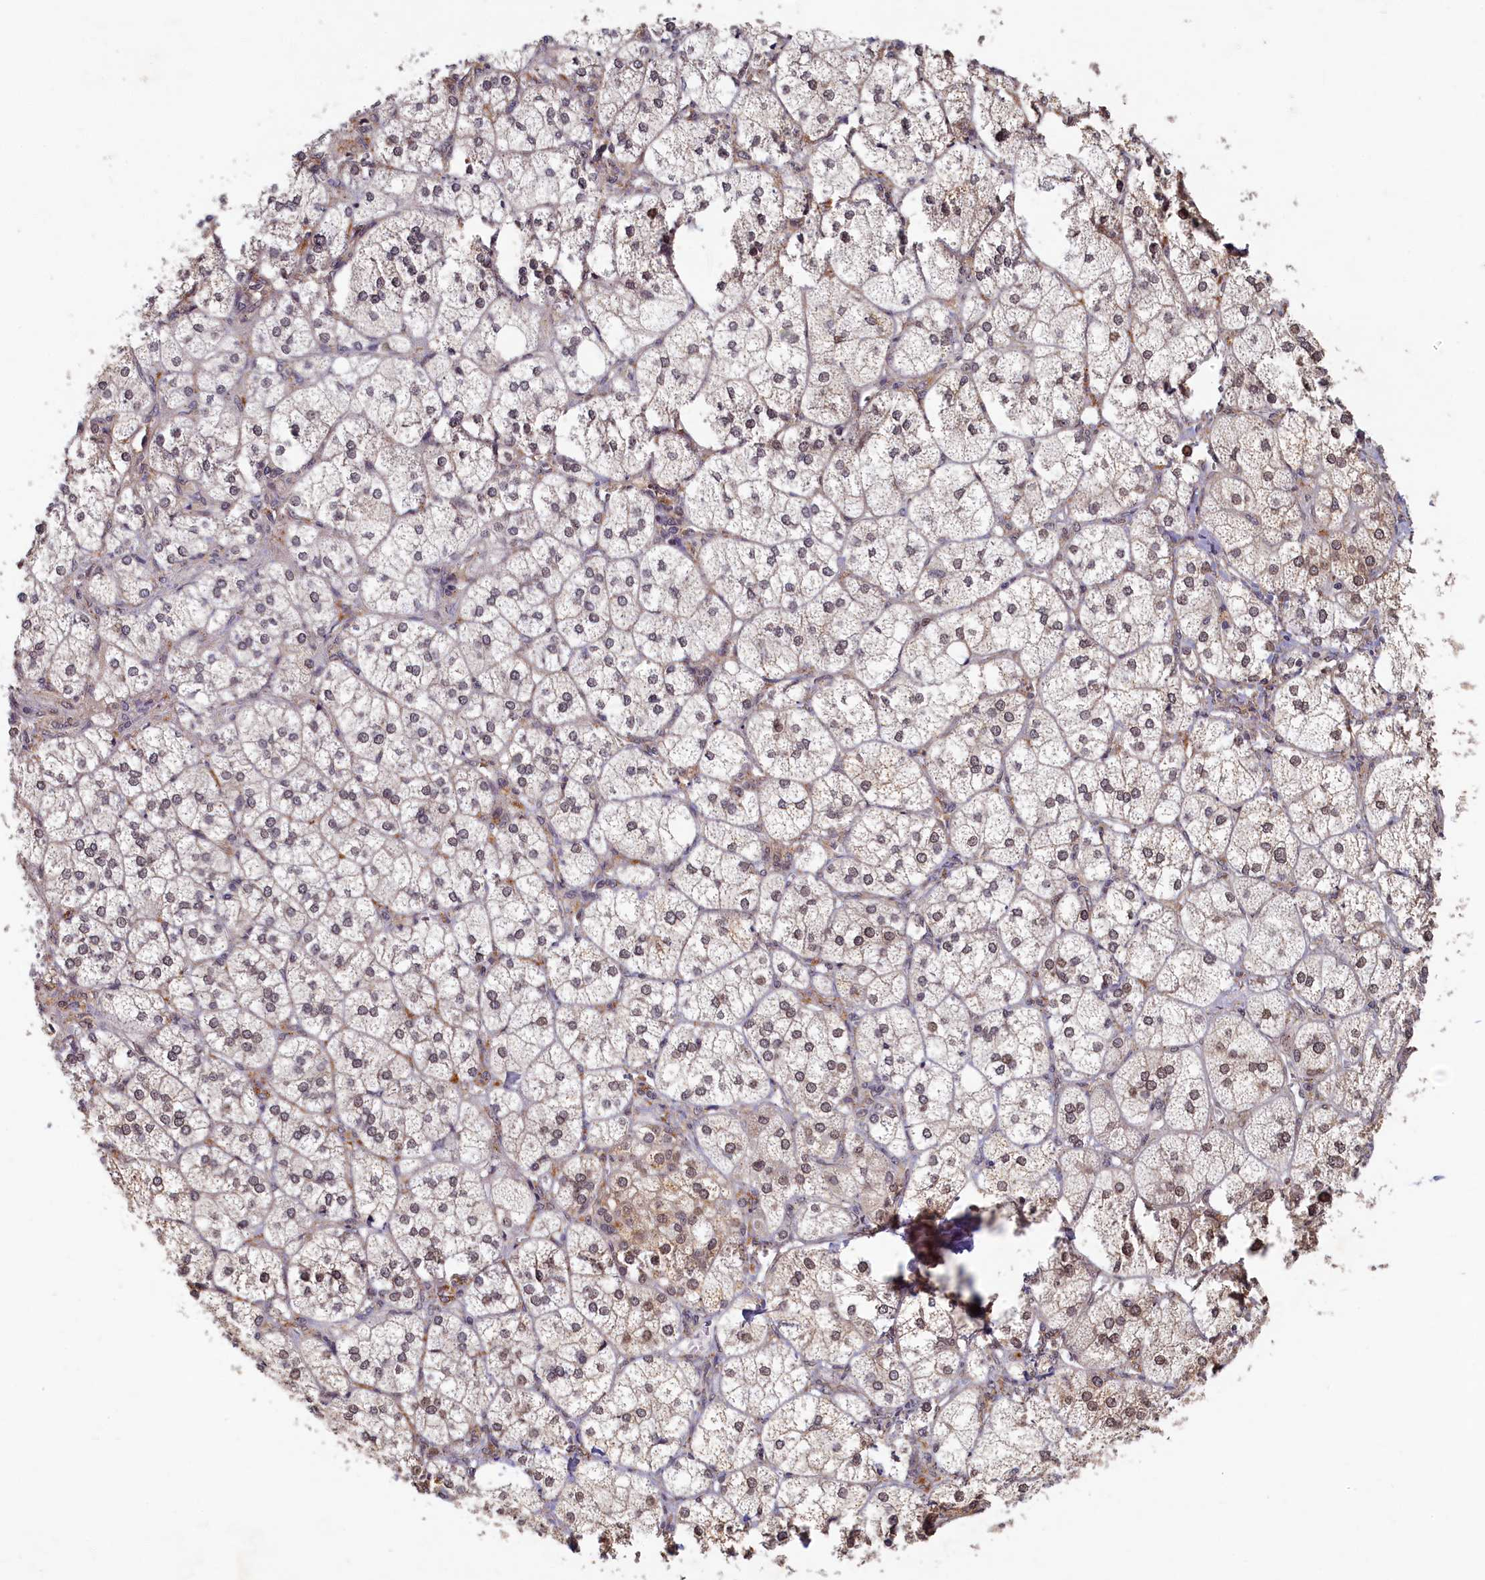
{"staining": {"intensity": "moderate", "quantity": "25%-75%", "location": "nuclear"}, "tissue": "adrenal gland", "cell_type": "Glandular cells", "image_type": "normal", "snomed": [{"axis": "morphology", "description": "Normal tissue, NOS"}, {"axis": "topography", "description": "Adrenal gland"}], "caption": "Protein positivity by immunohistochemistry (IHC) demonstrates moderate nuclear positivity in approximately 25%-75% of glandular cells in unremarkable adrenal gland. The staining is performed using DAB (3,3'-diaminobenzidine) brown chromogen to label protein expression. The nuclei are counter-stained blue using hematoxylin.", "gene": "CKAP2L", "patient": {"sex": "female", "age": 61}}